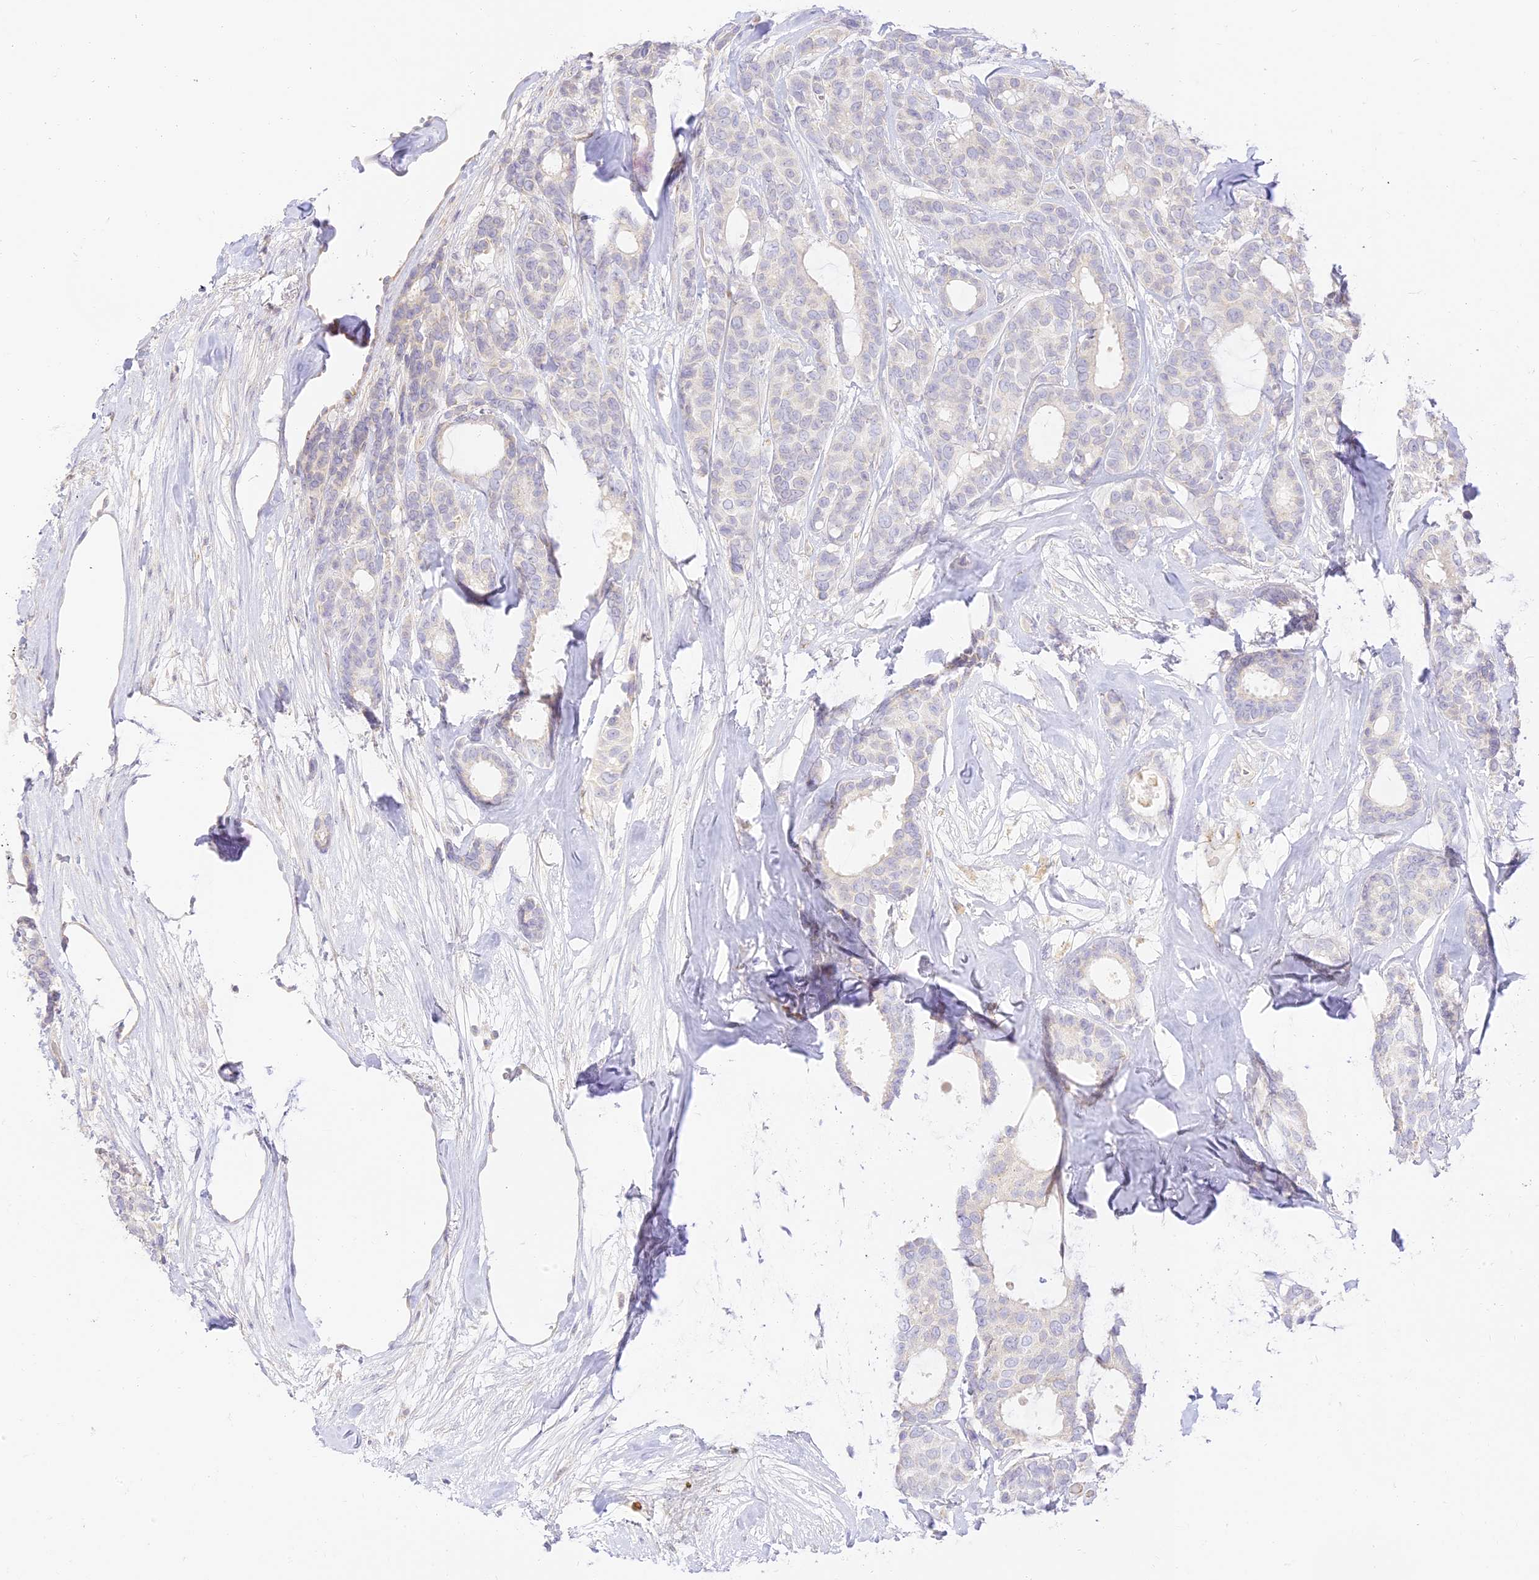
{"staining": {"intensity": "negative", "quantity": "none", "location": "none"}, "tissue": "breast cancer", "cell_type": "Tumor cells", "image_type": "cancer", "snomed": [{"axis": "morphology", "description": "Duct carcinoma"}, {"axis": "topography", "description": "Breast"}], "caption": "Immunohistochemical staining of breast cancer demonstrates no significant expression in tumor cells. (DAB immunohistochemistry (IHC) visualized using brightfield microscopy, high magnification).", "gene": "LRRC15", "patient": {"sex": "female", "age": 87}}